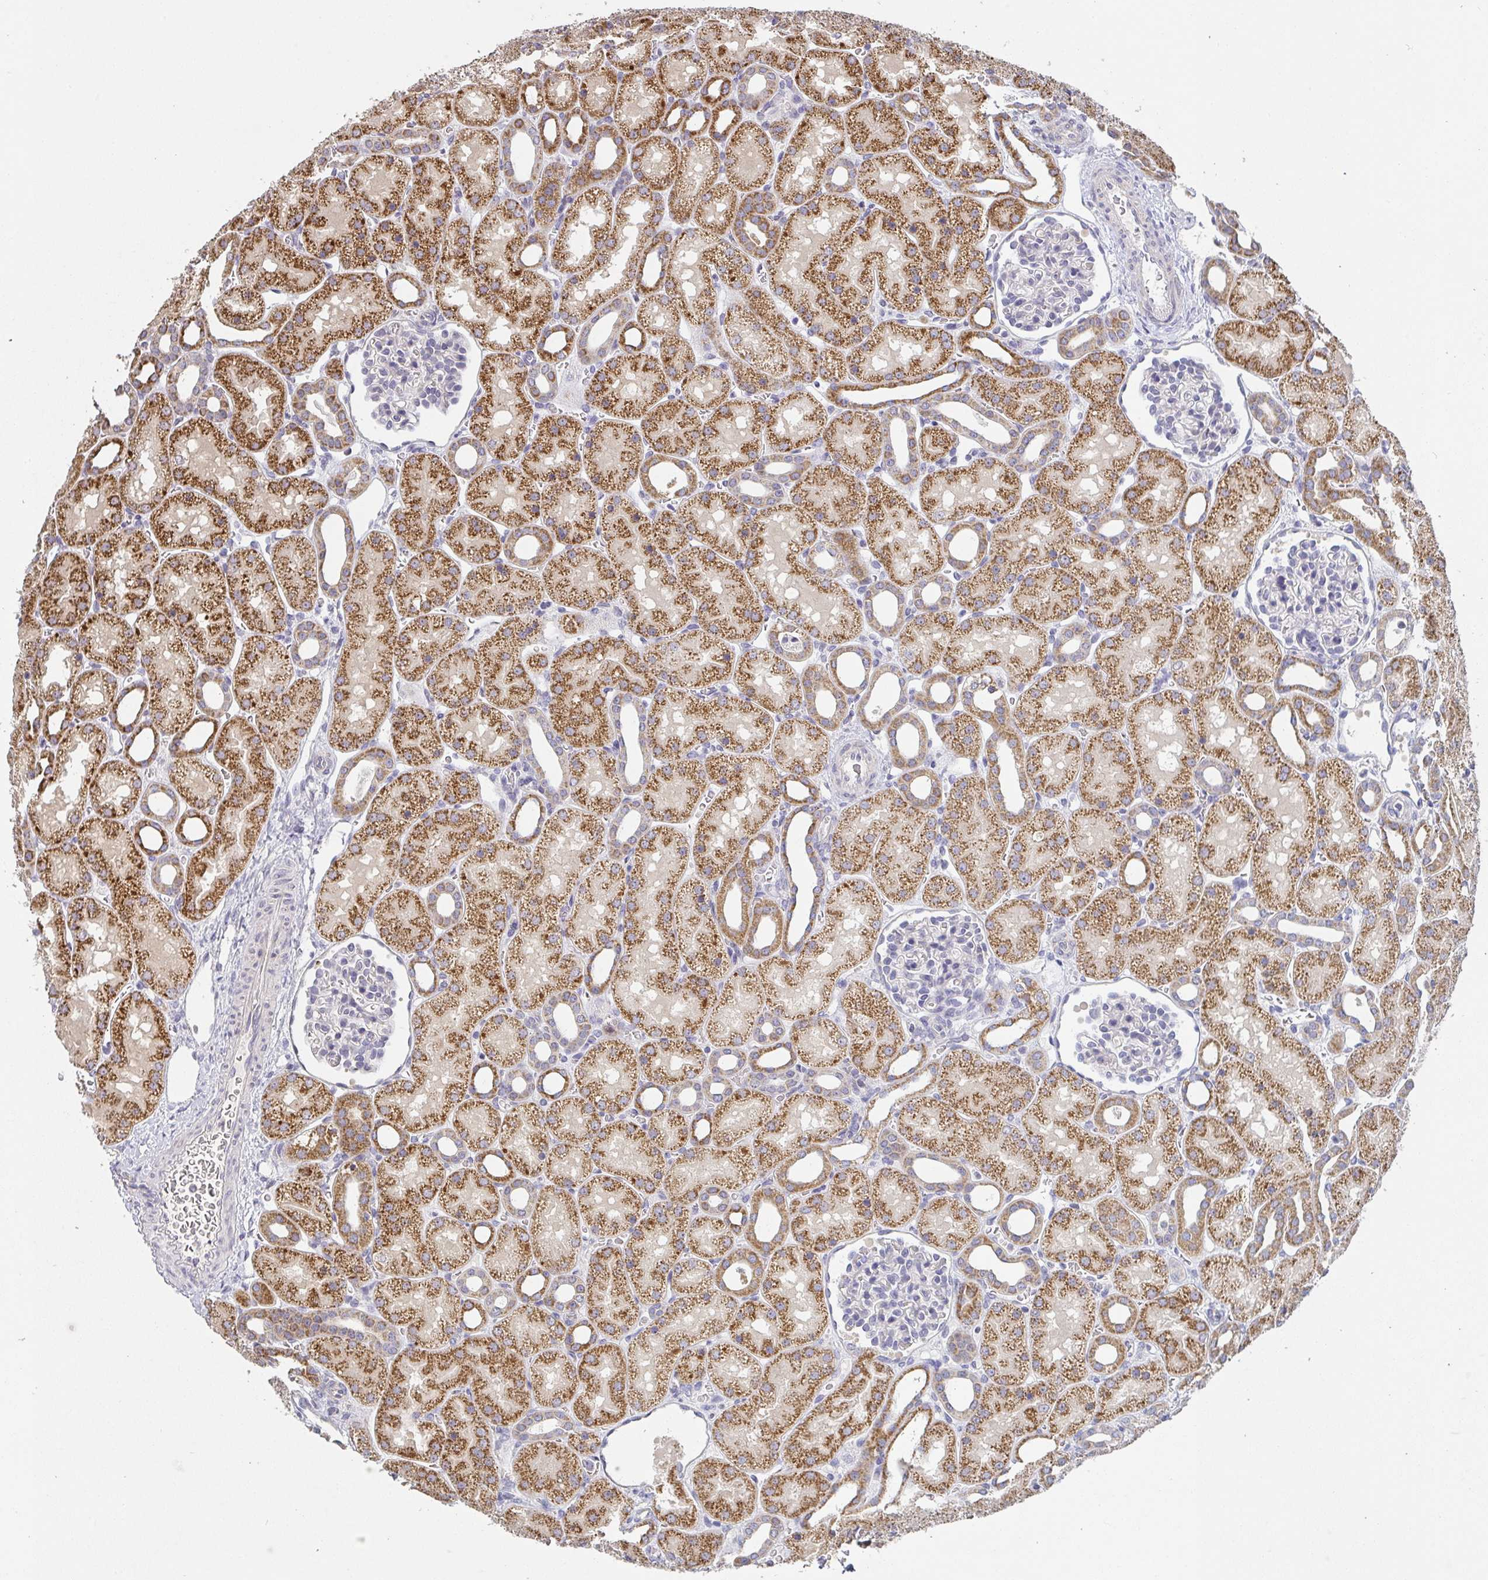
{"staining": {"intensity": "negative", "quantity": "none", "location": "none"}, "tissue": "kidney", "cell_type": "Cells in glomeruli", "image_type": "normal", "snomed": [{"axis": "morphology", "description": "Normal tissue, NOS"}, {"axis": "topography", "description": "Kidney"}], "caption": "Protein analysis of unremarkable kidney reveals no significant positivity in cells in glomeruli.", "gene": "TMEM219", "patient": {"sex": "male", "age": 2}}